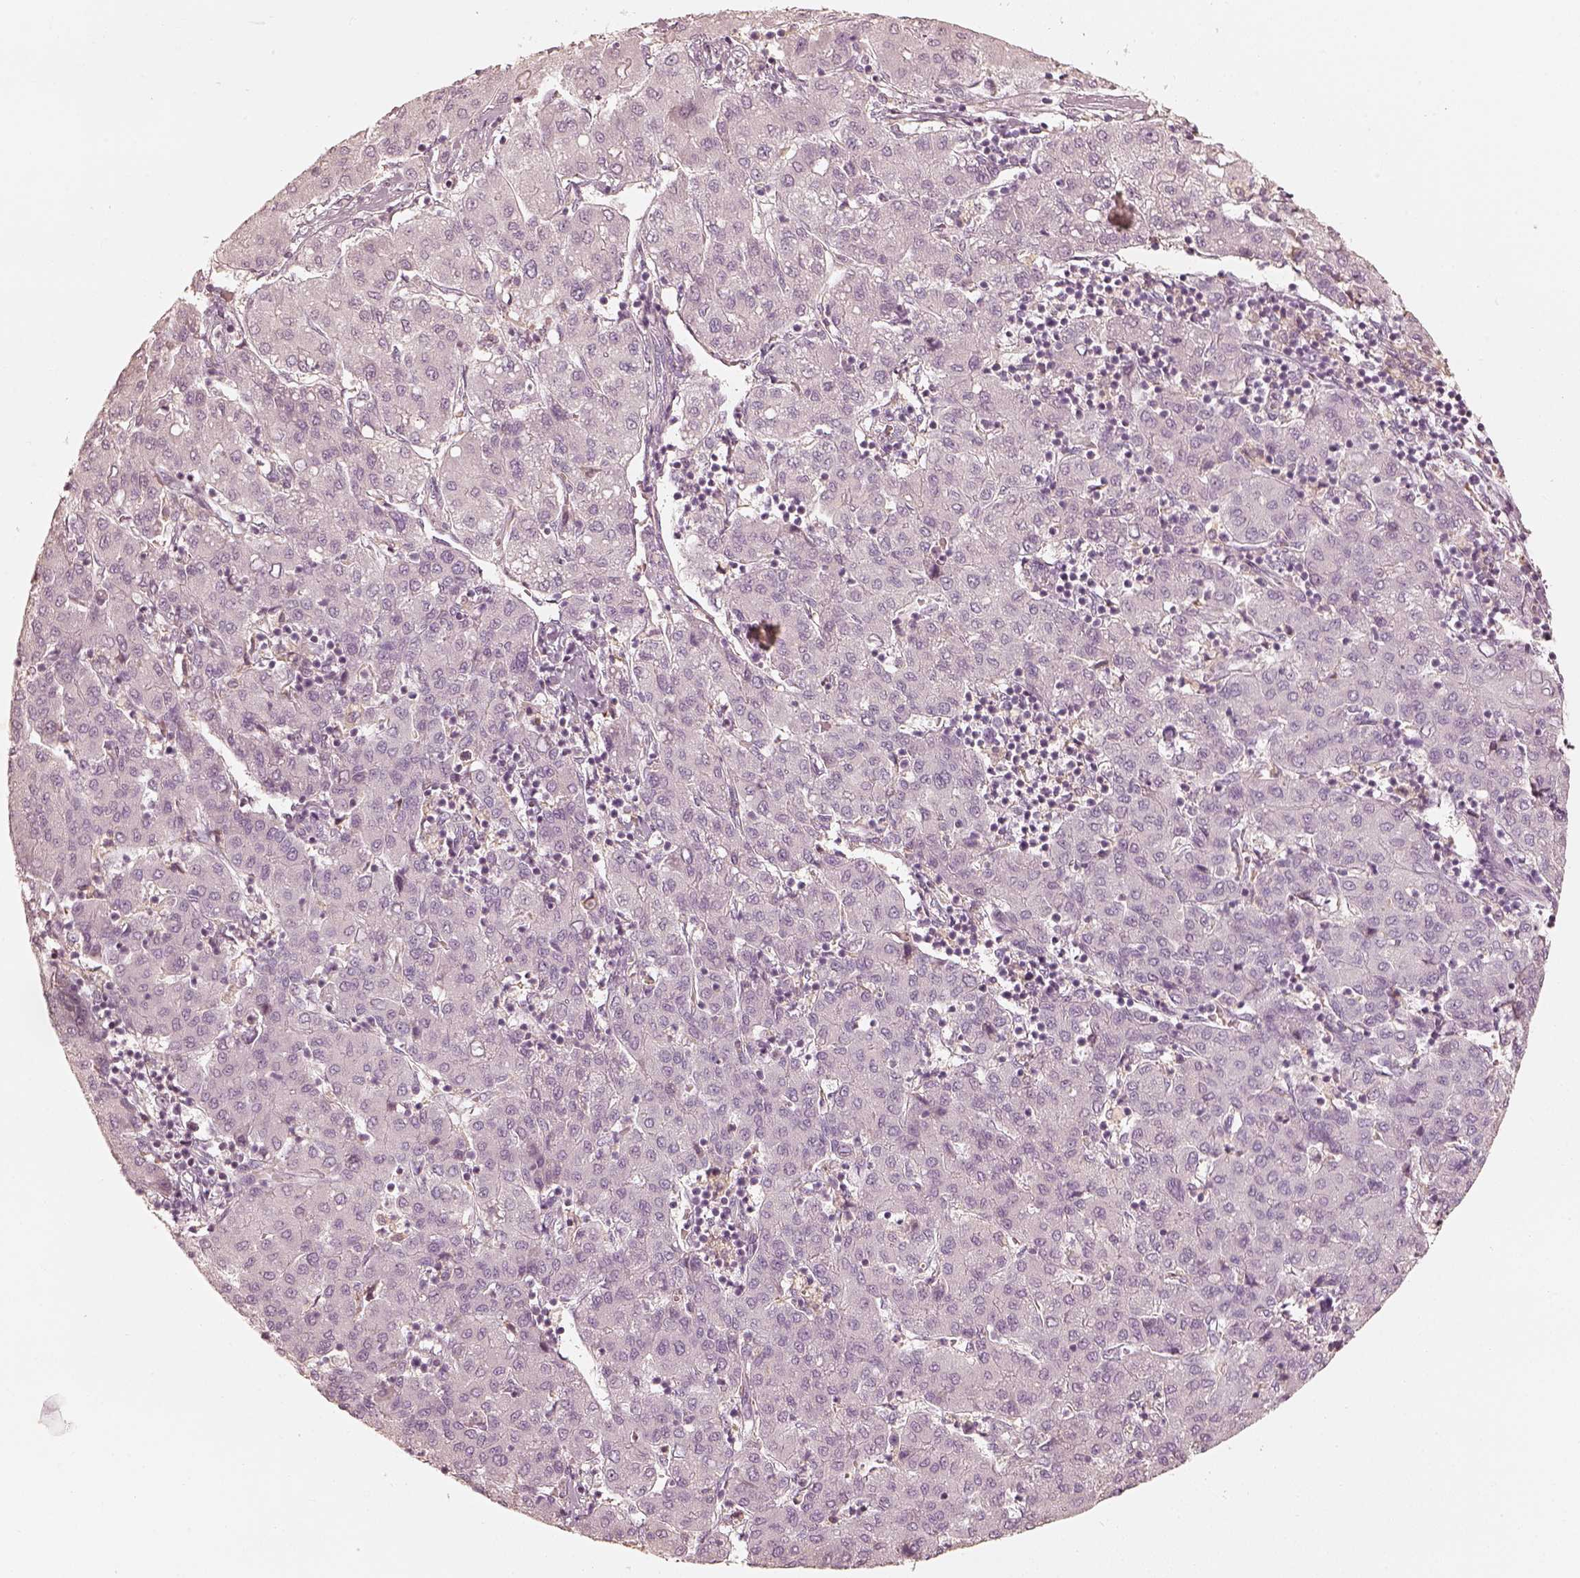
{"staining": {"intensity": "negative", "quantity": "none", "location": "none"}, "tissue": "liver cancer", "cell_type": "Tumor cells", "image_type": "cancer", "snomed": [{"axis": "morphology", "description": "Carcinoma, Hepatocellular, NOS"}, {"axis": "topography", "description": "Liver"}], "caption": "Tumor cells are negative for brown protein staining in liver cancer. (DAB (3,3'-diaminobenzidine) immunohistochemistry with hematoxylin counter stain).", "gene": "FMNL2", "patient": {"sex": "male", "age": 65}}